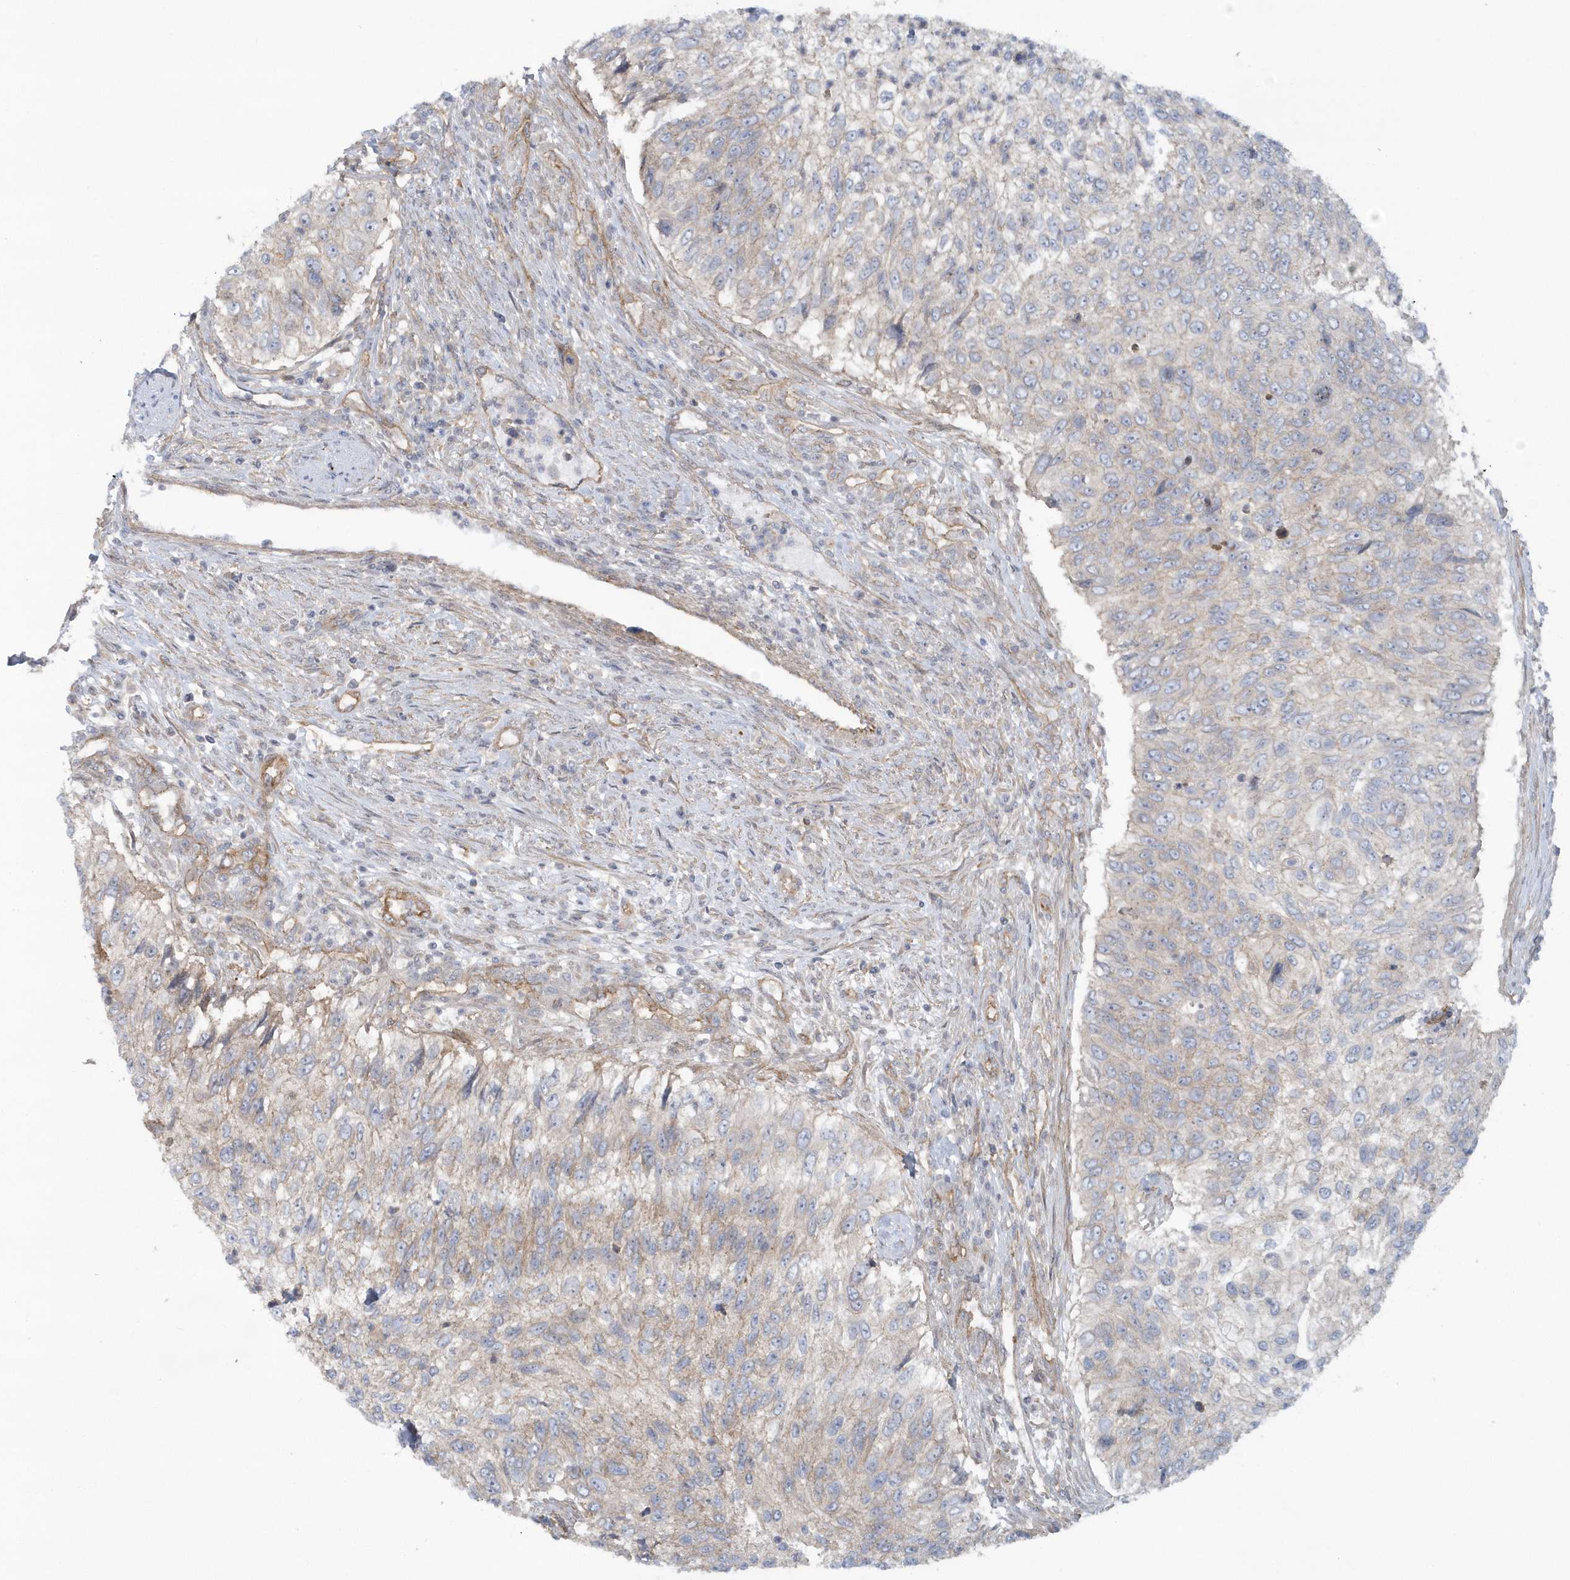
{"staining": {"intensity": "weak", "quantity": "<25%", "location": "cytoplasmic/membranous"}, "tissue": "urothelial cancer", "cell_type": "Tumor cells", "image_type": "cancer", "snomed": [{"axis": "morphology", "description": "Urothelial carcinoma, High grade"}, {"axis": "topography", "description": "Urinary bladder"}], "caption": "Urothelial carcinoma (high-grade) stained for a protein using IHC demonstrates no expression tumor cells.", "gene": "RAI14", "patient": {"sex": "female", "age": 60}}